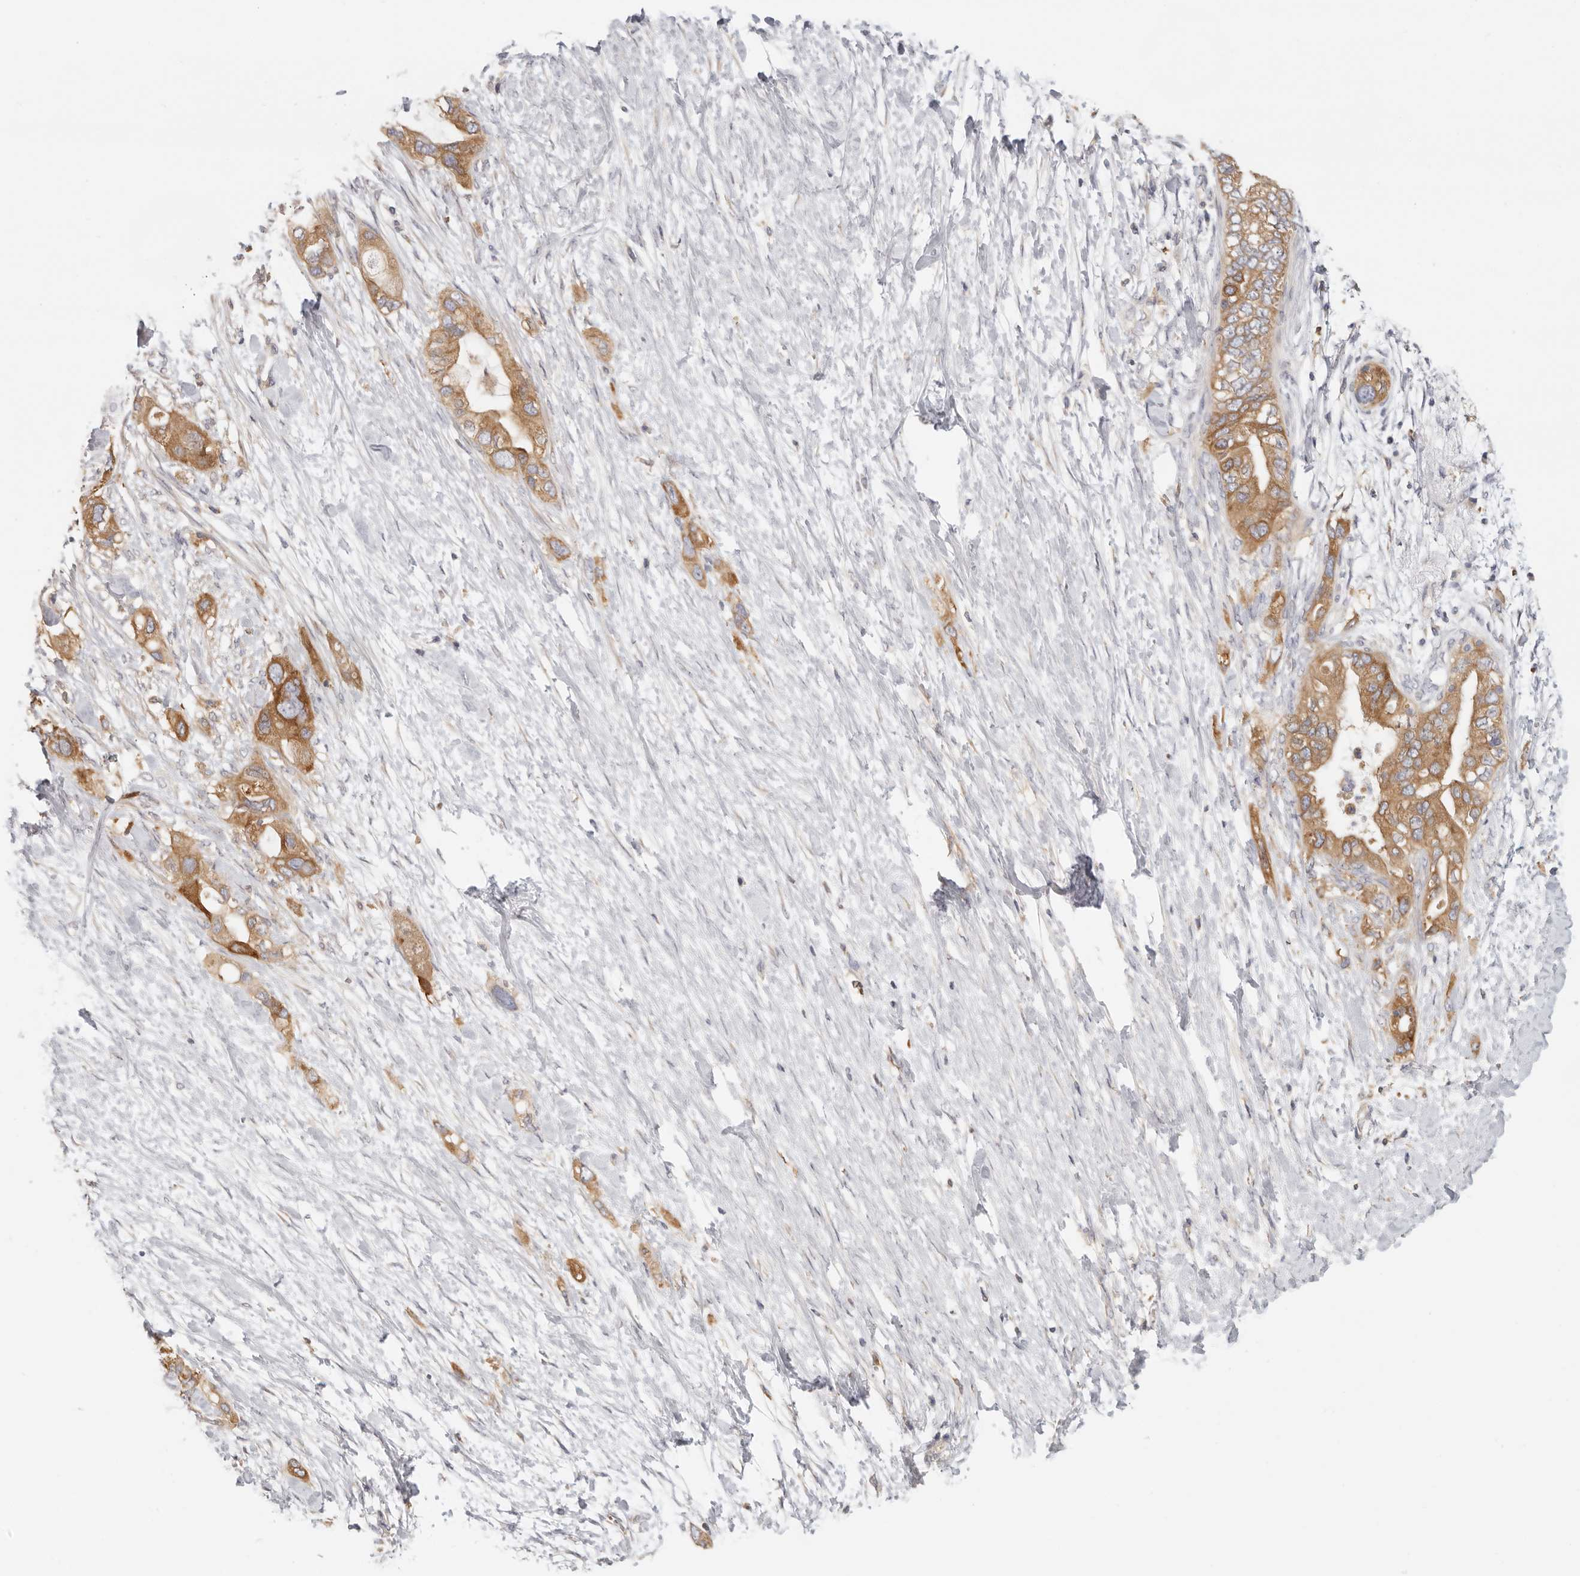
{"staining": {"intensity": "moderate", "quantity": ">75%", "location": "cytoplasmic/membranous"}, "tissue": "pancreatic cancer", "cell_type": "Tumor cells", "image_type": "cancer", "snomed": [{"axis": "morphology", "description": "Adenocarcinoma, NOS"}, {"axis": "topography", "description": "Pancreas"}], "caption": "Immunohistochemistry of human adenocarcinoma (pancreatic) shows medium levels of moderate cytoplasmic/membranous staining in about >75% of tumor cells. (IHC, brightfield microscopy, high magnification).", "gene": "ANXA9", "patient": {"sex": "female", "age": 56}}